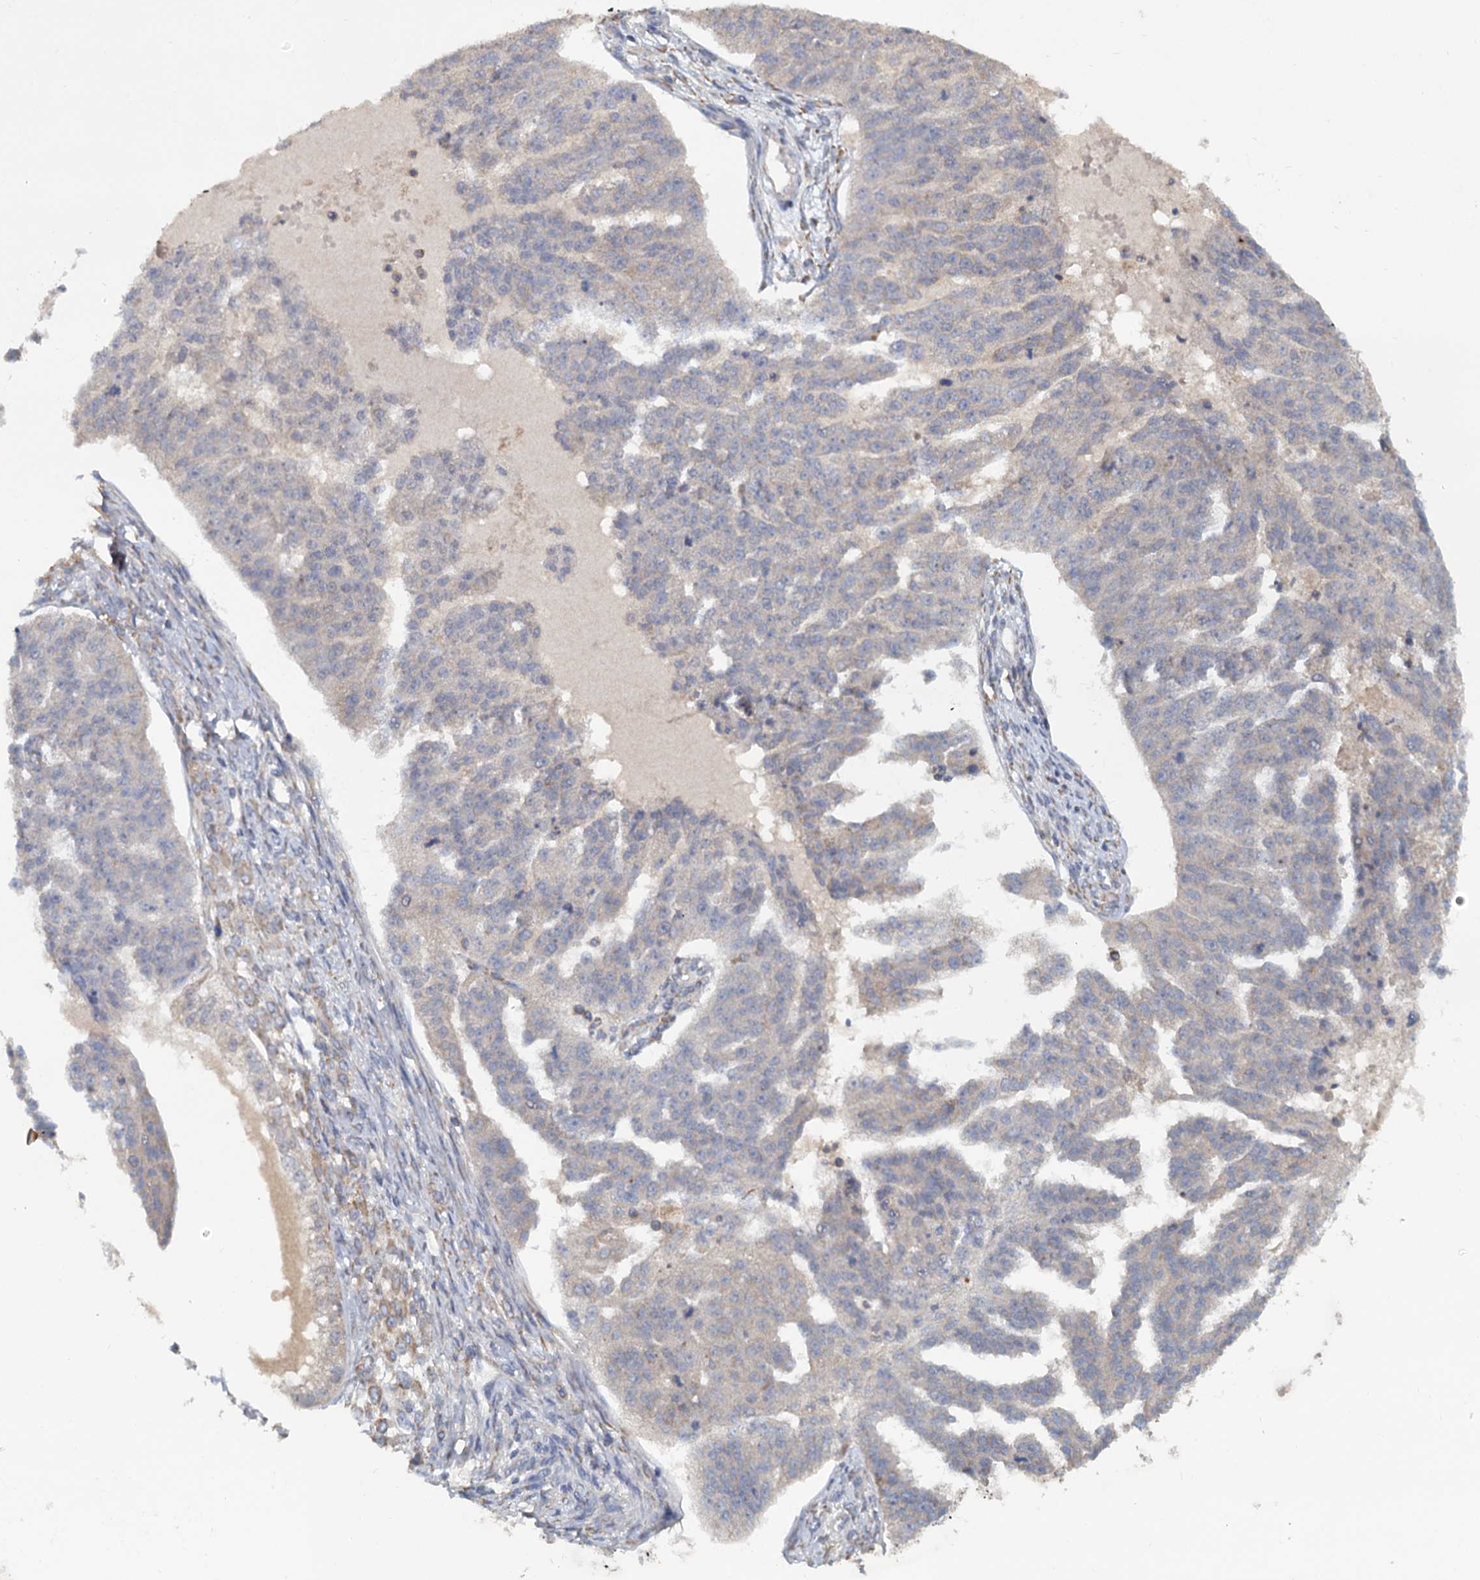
{"staining": {"intensity": "negative", "quantity": "none", "location": "none"}, "tissue": "ovarian cancer", "cell_type": "Tumor cells", "image_type": "cancer", "snomed": [{"axis": "morphology", "description": "Cystadenocarcinoma, serous, NOS"}, {"axis": "topography", "description": "Ovary"}], "caption": "Ovarian cancer (serous cystadenocarcinoma) was stained to show a protein in brown. There is no significant staining in tumor cells.", "gene": "LRRC51", "patient": {"sex": "female", "age": 58}}